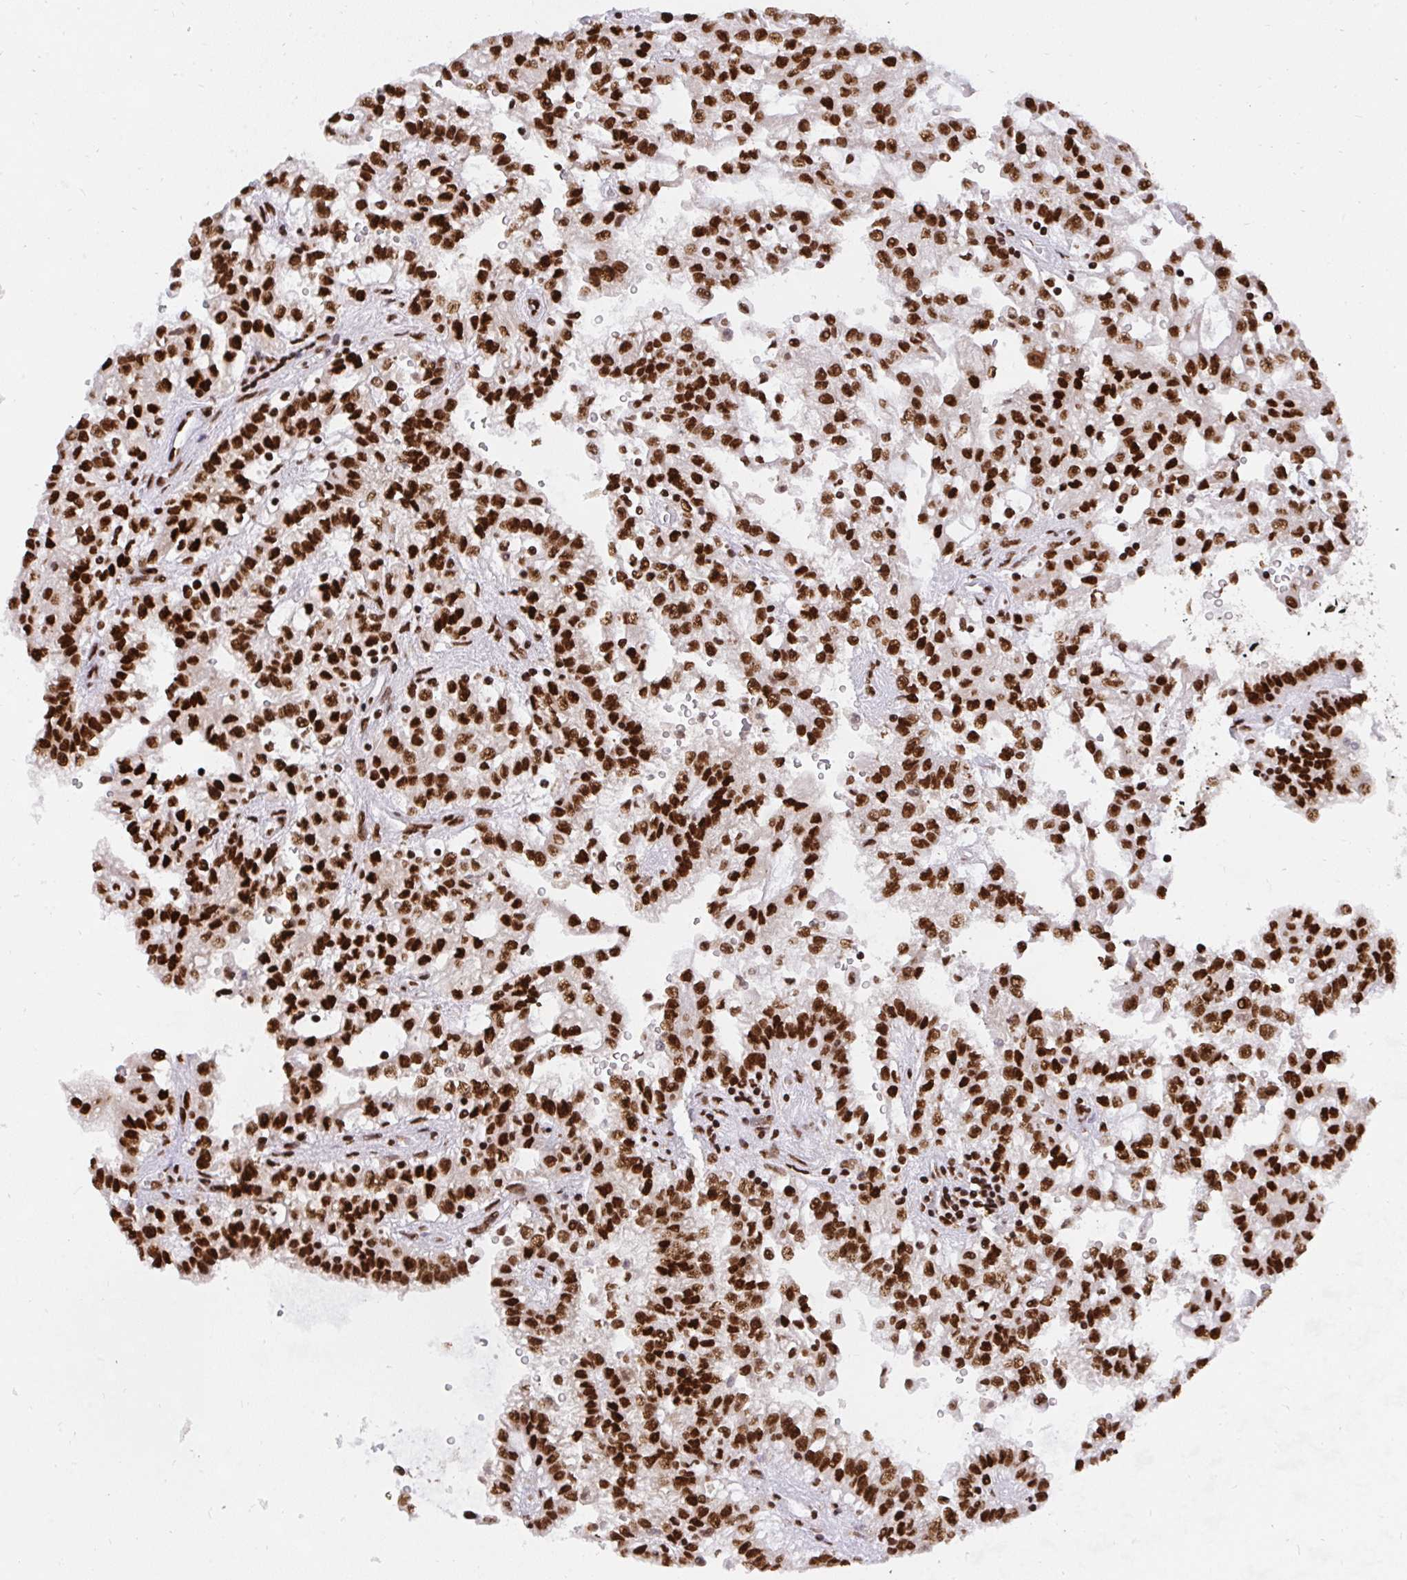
{"staining": {"intensity": "strong", "quantity": ">75%", "location": "nuclear"}, "tissue": "renal cancer", "cell_type": "Tumor cells", "image_type": "cancer", "snomed": [{"axis": "morphology", "description": "Adenocarcinoma, NOS"}, {"axis": "topography", "description": "Kidney"}], "caption": "Protein staining by immunohistochemistry (IHC) exhibits strong nuclear expression in approximately >75% of tumor cells in renal adenocarcinoma.", "gene": "HNRNPL", "patient": {"sex": "male", "age": 63}}